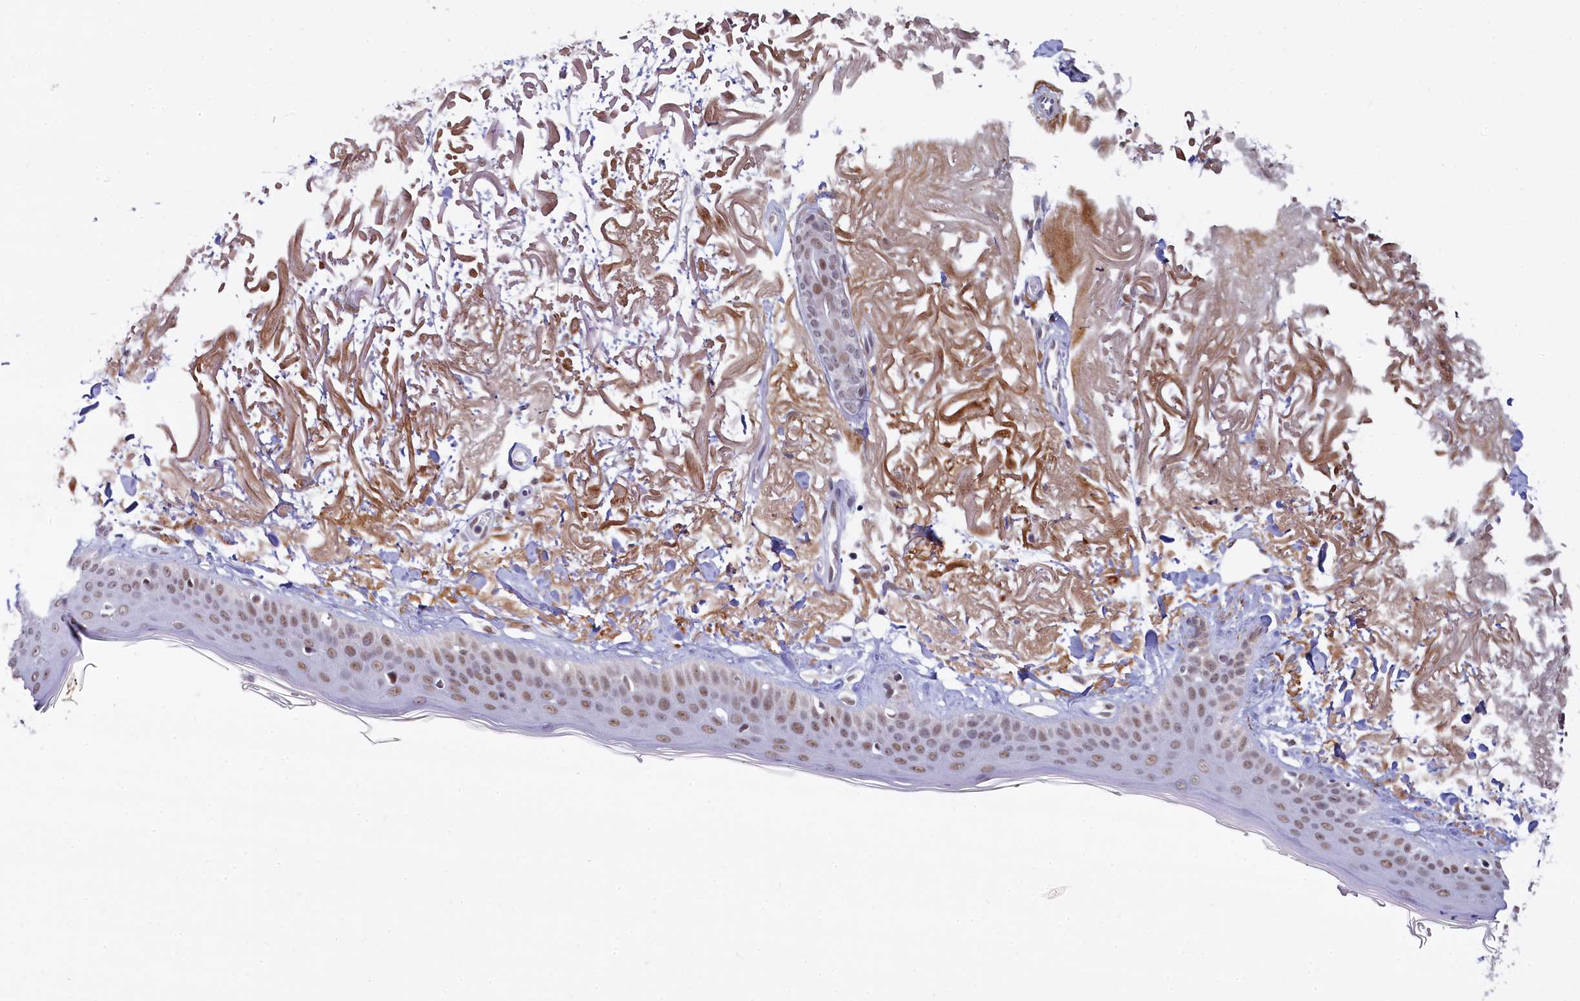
{"staining": {"intensity": "negative", "quantity": "none", "location": "none"}, "tissue": "skin", "cell_type": "Fibroblasts", "image_type": "normal", "snomed": [{"axis": "morphology", "description": "Normal tissue, NOS"}, {"axis": "topography", "description": "Skin"}, {"axis": "topography", "description": "Skeletal muscle"}], "caption": "Normal skin was stained to show a protein in brown. There is no significant staining in fibroblasts. The staining was performed using DAB to visualize the protein expression in brown, while the nuclei were stained in blue with hematoxylin (Magnification: 20x).", "gene": "PPHLN1", "patient": {"sex": "male", "age": 83}}